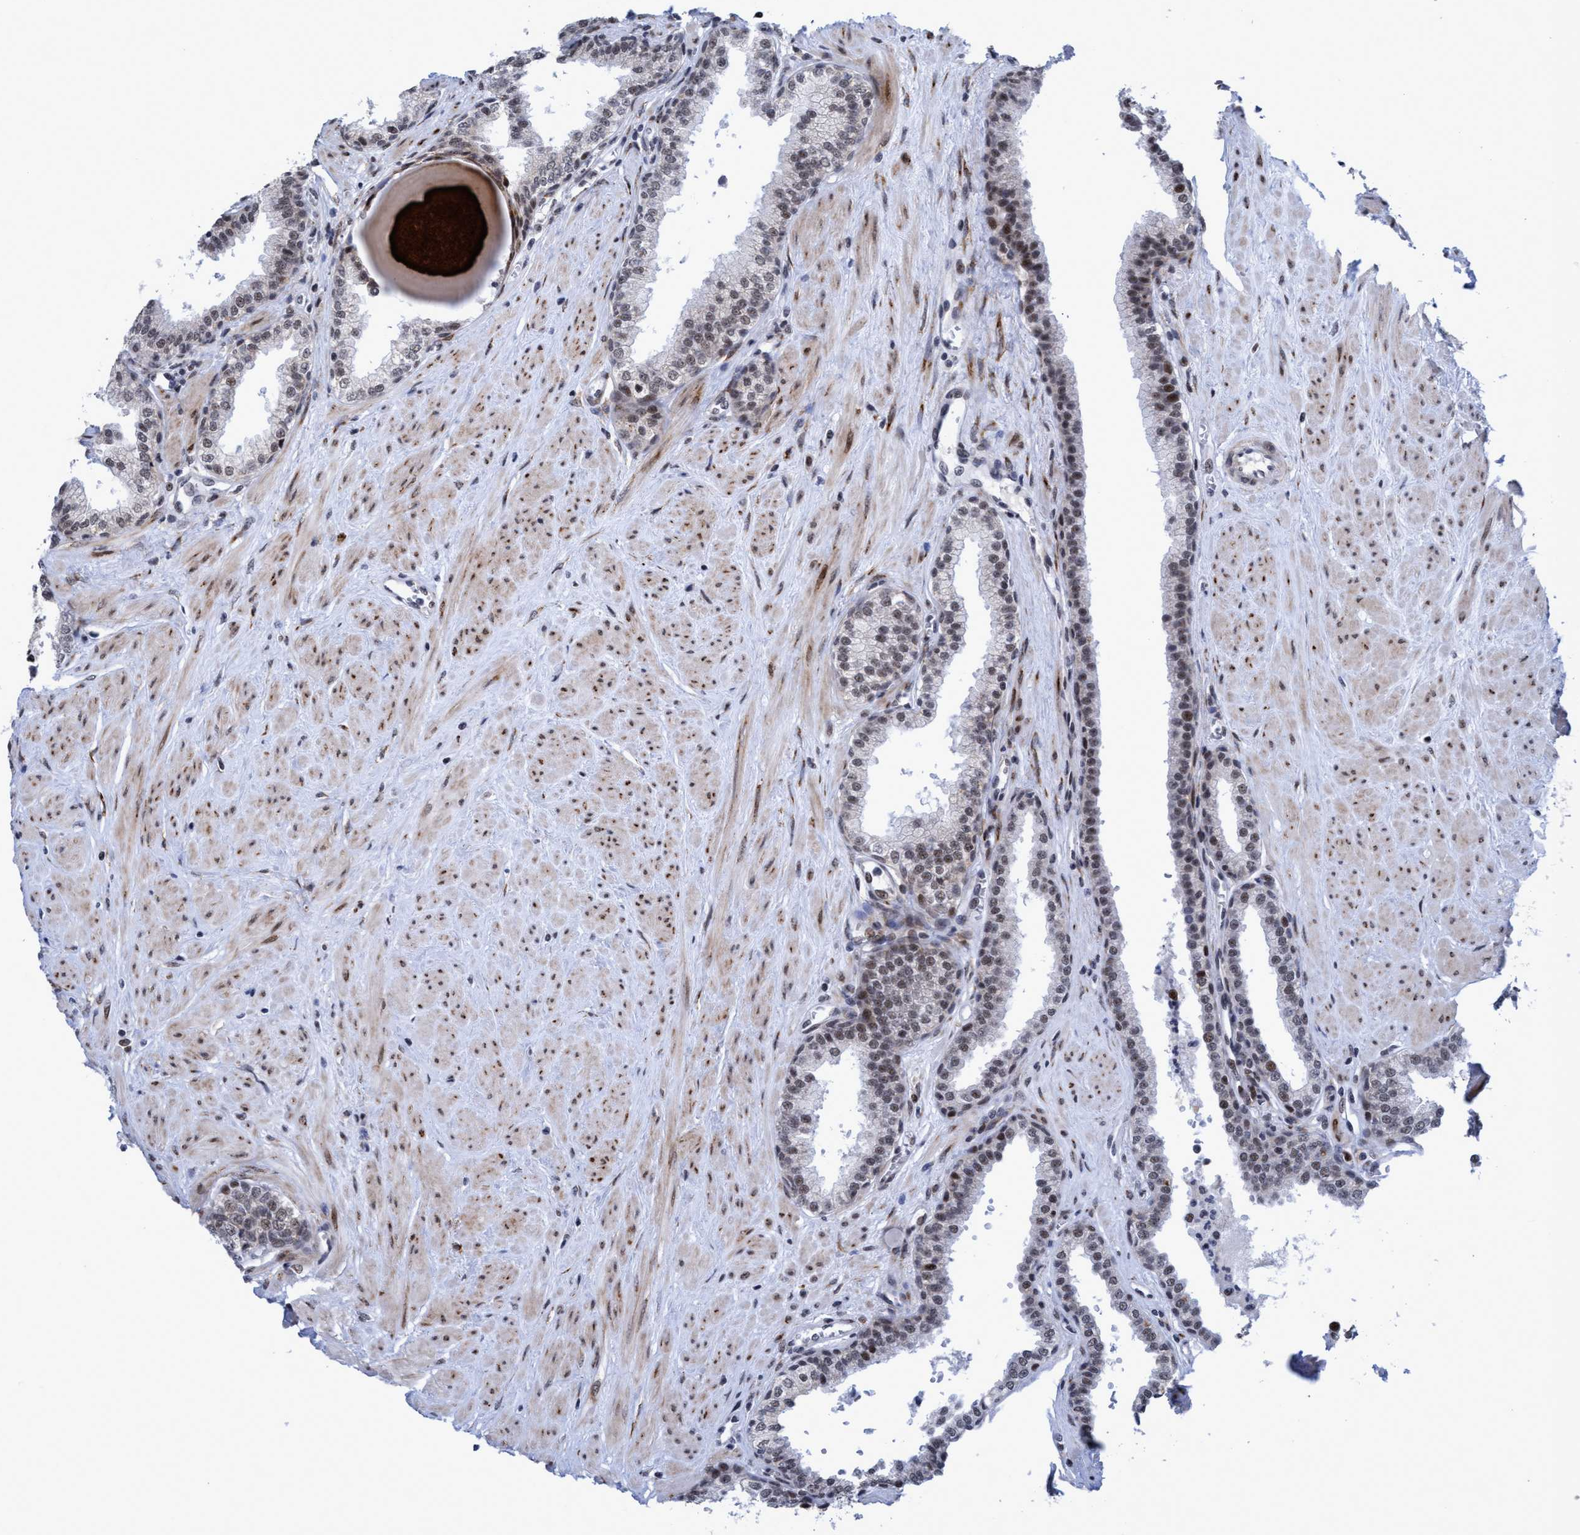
{"staining": {"intensity": "moderate", "quantity": ">75%", "location": "nuclear"}, "tissue": "prostate", "cell_type": "Glandular cells", "image_type": "normal", "snomed": [{"axis": "morphology", "description": "Normal tissue, NOS"}, {"axis": "topography", "description": "Prostate"}], "caption": "A brown stain labels moderate nuclear positivity of a protein in glandular cells of benign prostate.", "gene": "GLT6D1", "patient": {"sex": "male", "age": 51}}